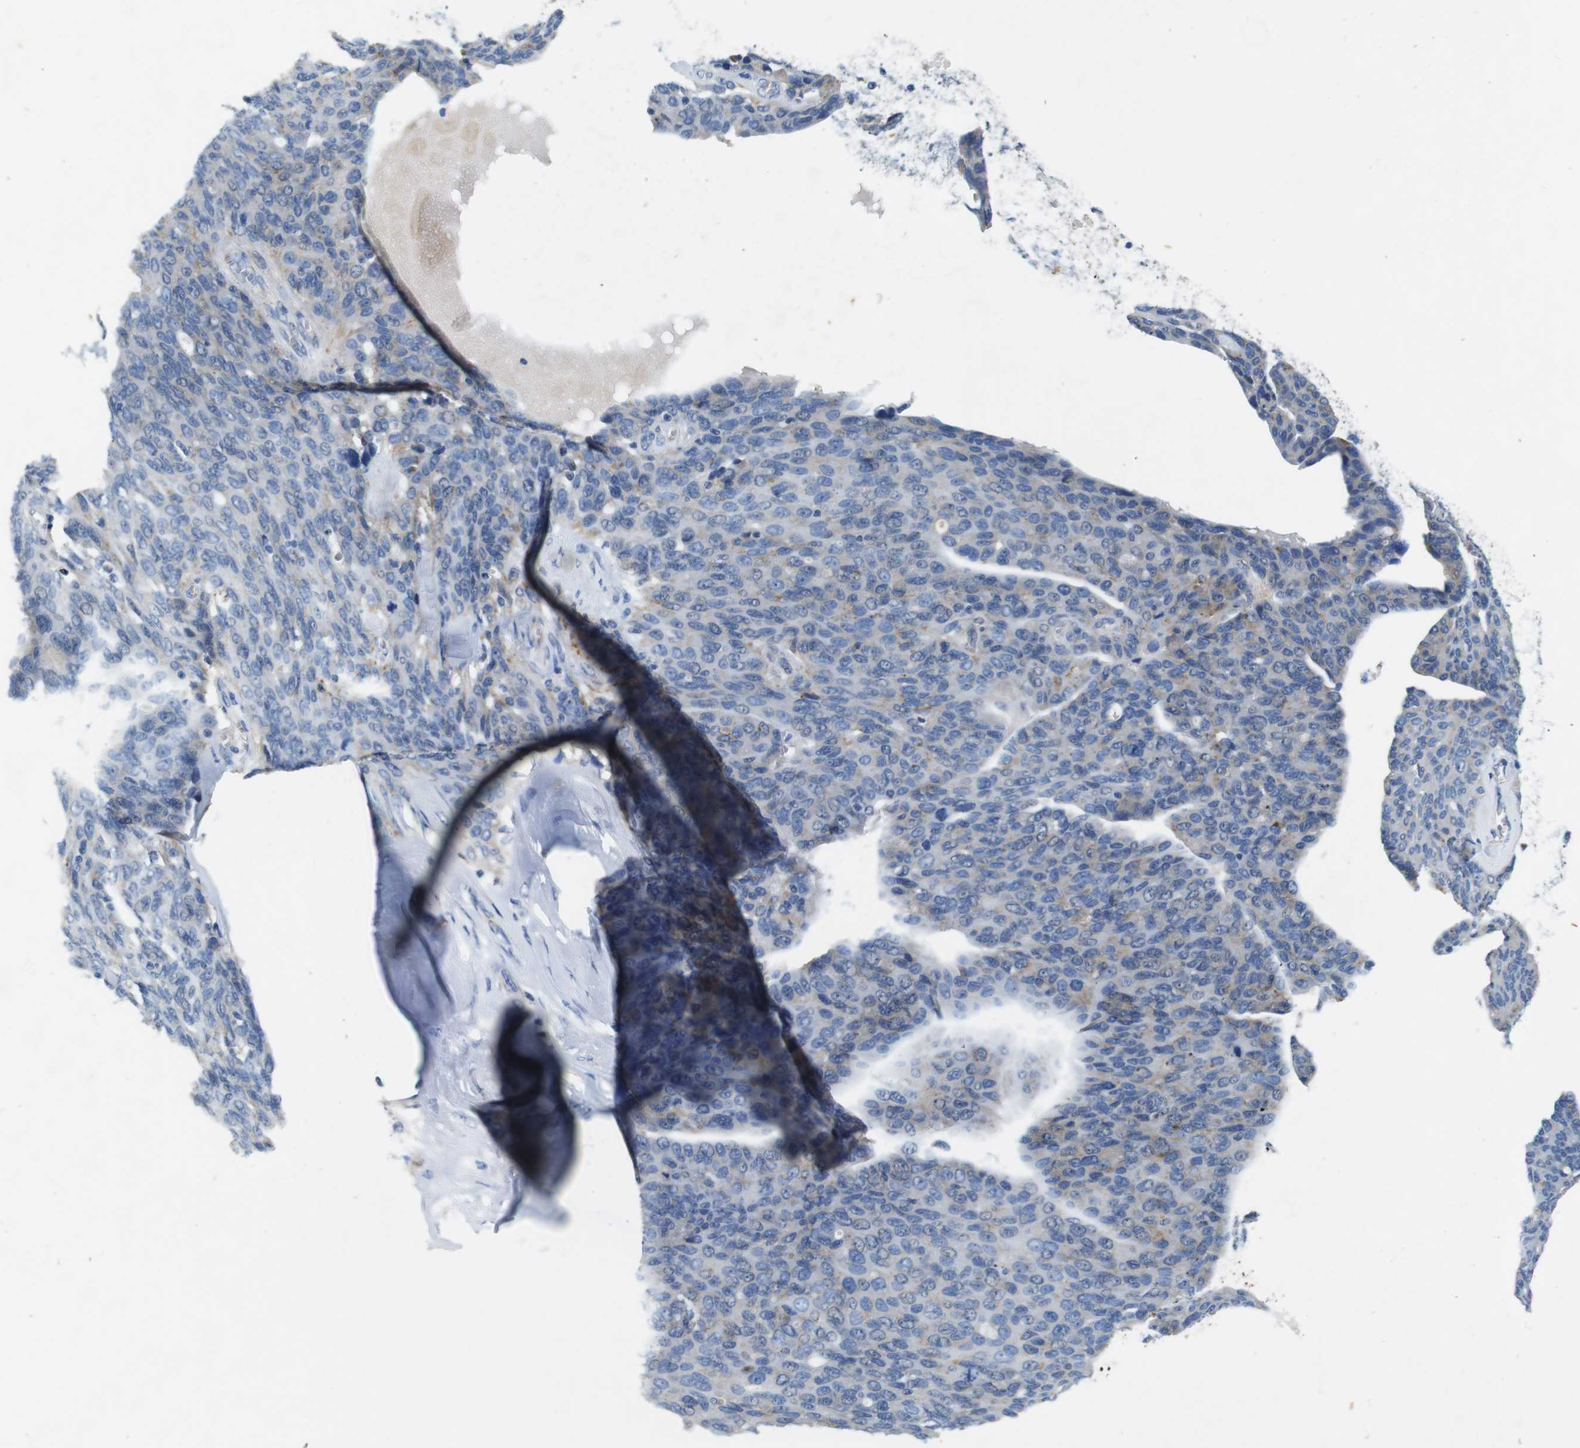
{"staining": {"intensity": "weak", "quantity": "<25%", "location": "cytoplasmic/membranous"}, "tissue": "ovarian cancer", "cell_type": "Tumor cells", "image_type": "cancer", "snomed": [{"axis": "morphology", "description": "Carcinoma, endometroid"}, {"axis": "topography", "description": "Ovary"}], "caption": "DAB (3,3'-diaminobenzidine) immunohistochemical staining of ovarian cancer shows no significant positivity in tumor cells.", "gene": "NHLRC3", "patient": {"sex": "female", "age": 60}}